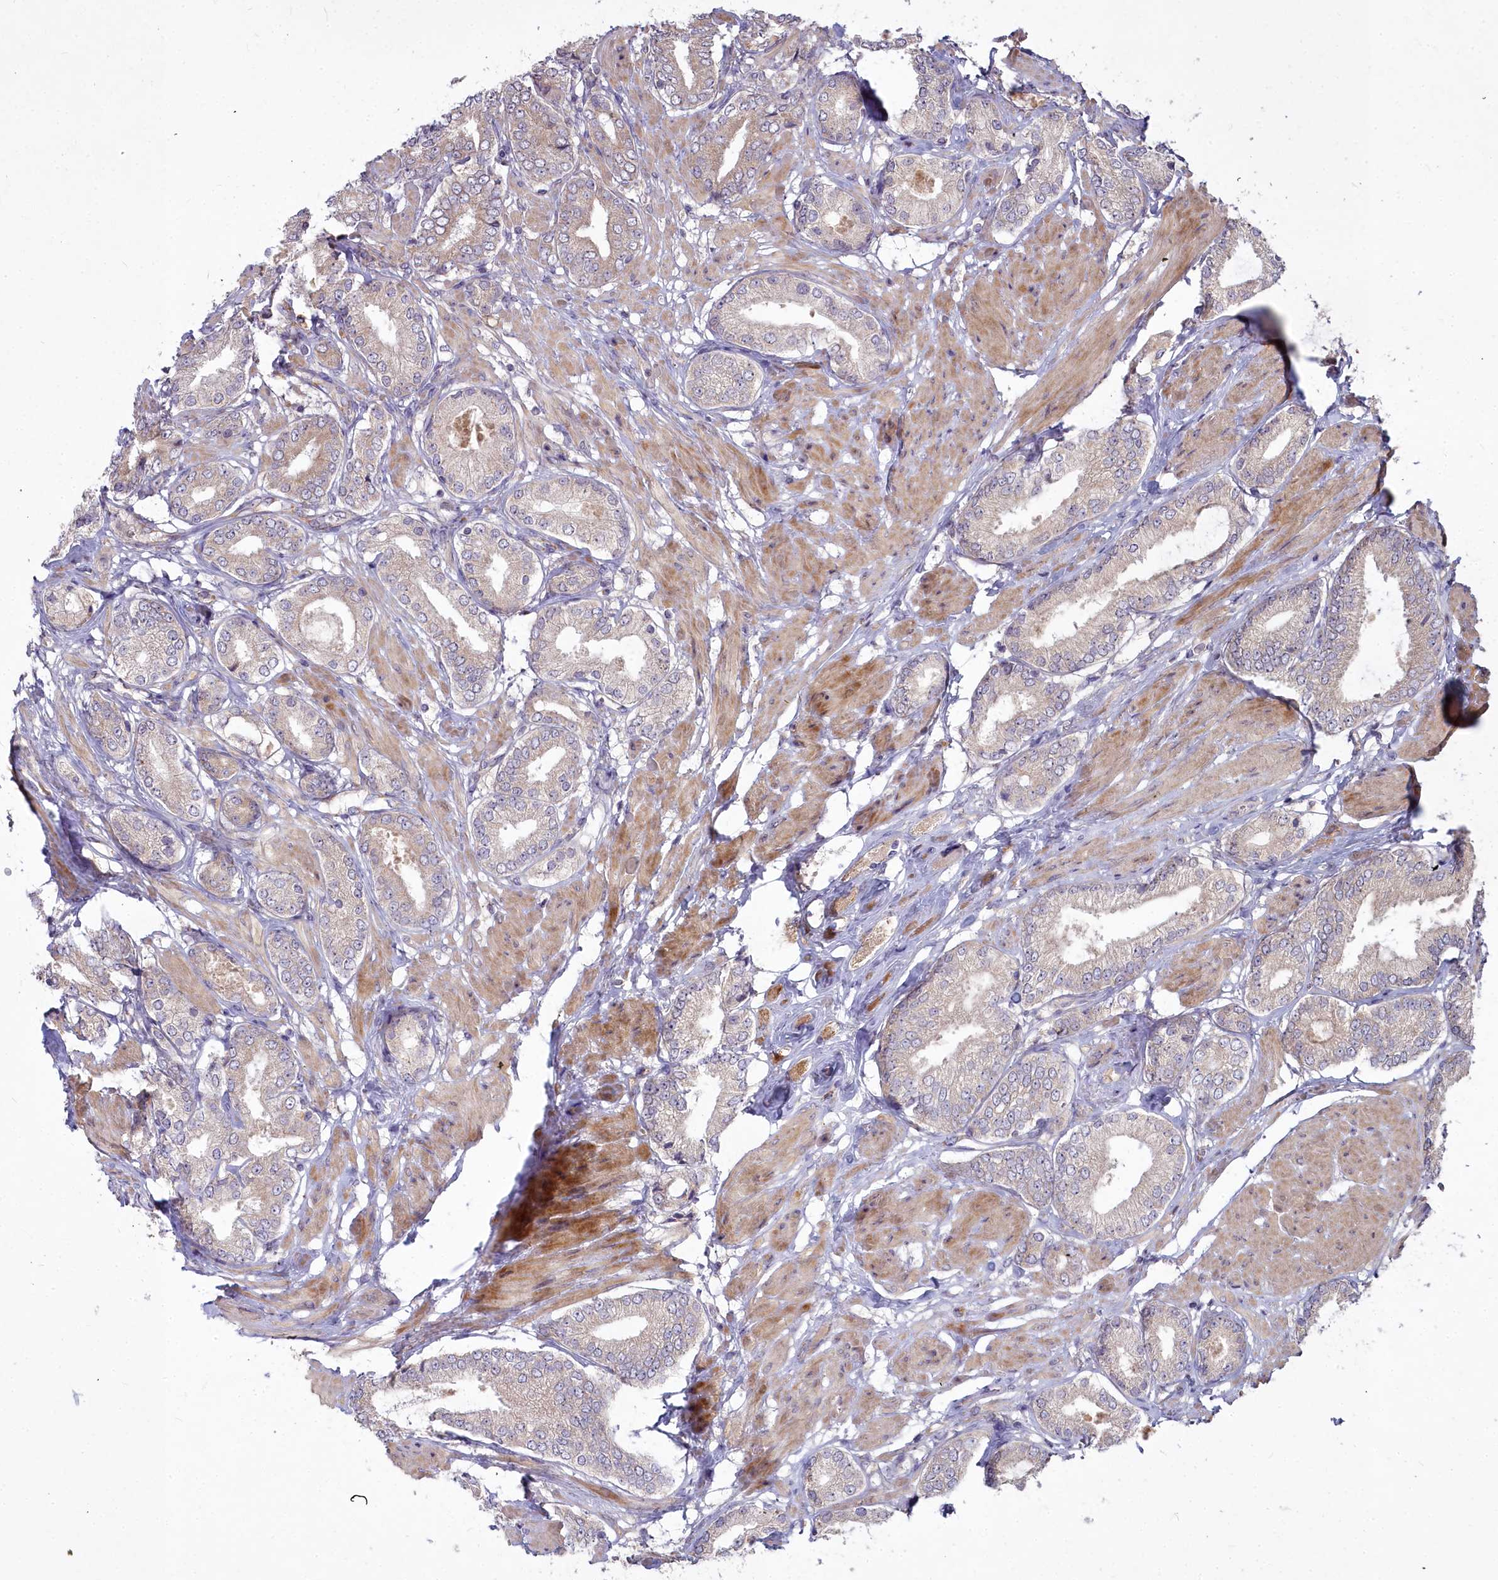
{"staining": {"intensity": "weak", "quantity": "25%-75%", "location": "cytoplasmic/membranous"}, "tissue": "prostate cancer", "cell_type": "Tumor cells", "image_type": "cancer", "snomed": [{"axis": "morphology", "description": "Adenocarcinoma, High grade"}, {"axis": "topography", "description": "Prostate and seminal vesicle, NOS"}], "caption": "The micrograph exhibits immunohistochemical staining of prostate cancer (high-grade adenocarcinoma). There is weak cytoplasmic/membranous staining is appreciated in about 25%-75% of tumor cells.", "gene": "MICU2", "patient": {"sex": "male", "age": 64}}